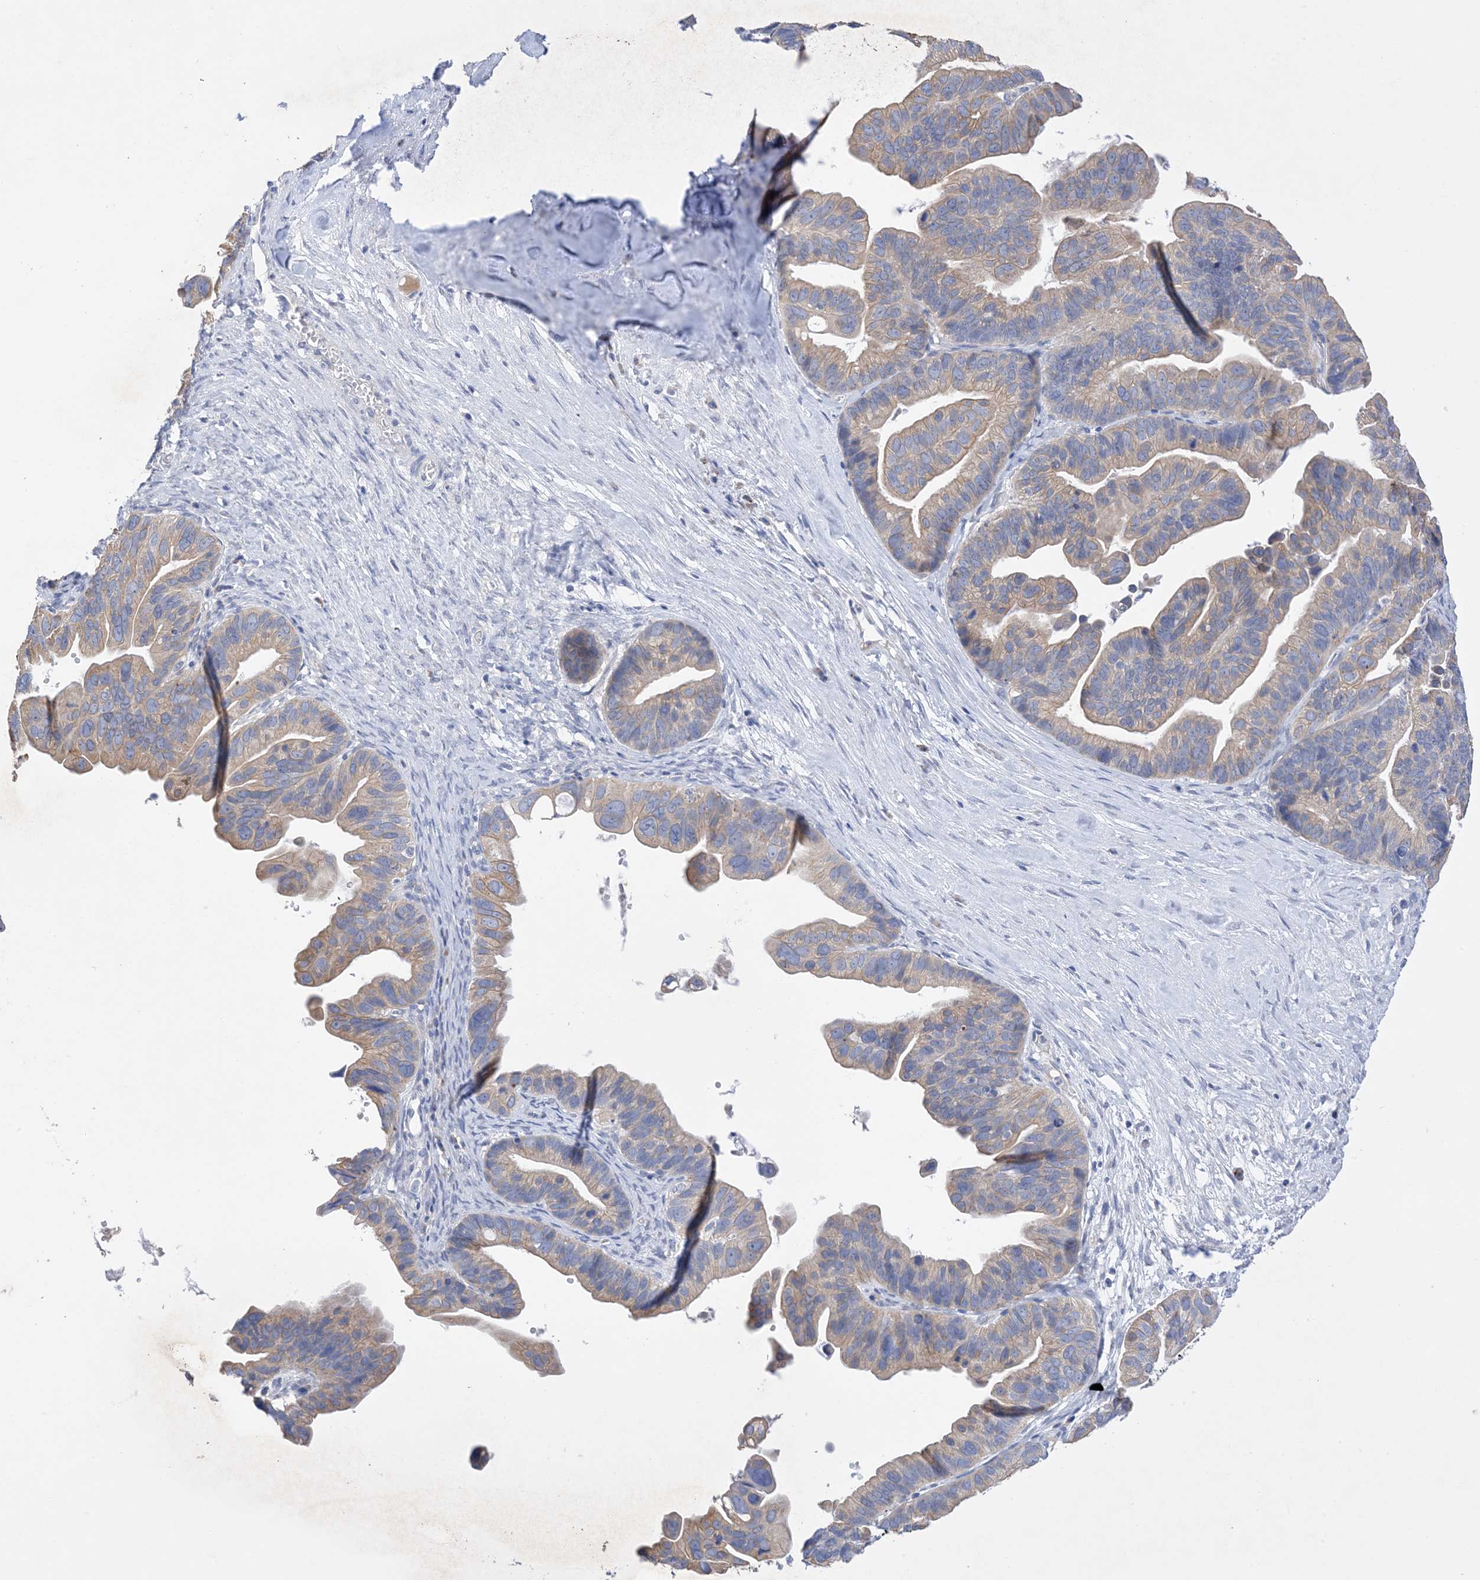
{"staining": {"intensity": "weak", "quantity": ">75%", "location": "cytoplasmic/membranous"}, "tissue": "ovarian cancer", "cell_type": "Tumor cells", "image_type": "cancer", "snomed": [{"axis": "morphology", "description": "Cystadenocarcinoma, serous, NOS"}, {"axis": "topography", "description": "Ovary"}], "caption": "A histopathology image of human serous cystadenocarcinoma (ovarian) stained for a protein demonstrates weak cytoplasmic/membranous brown staining in tumor cells.", "gene": "PLK4", "patient": {"sex": "female", "age": 56}}